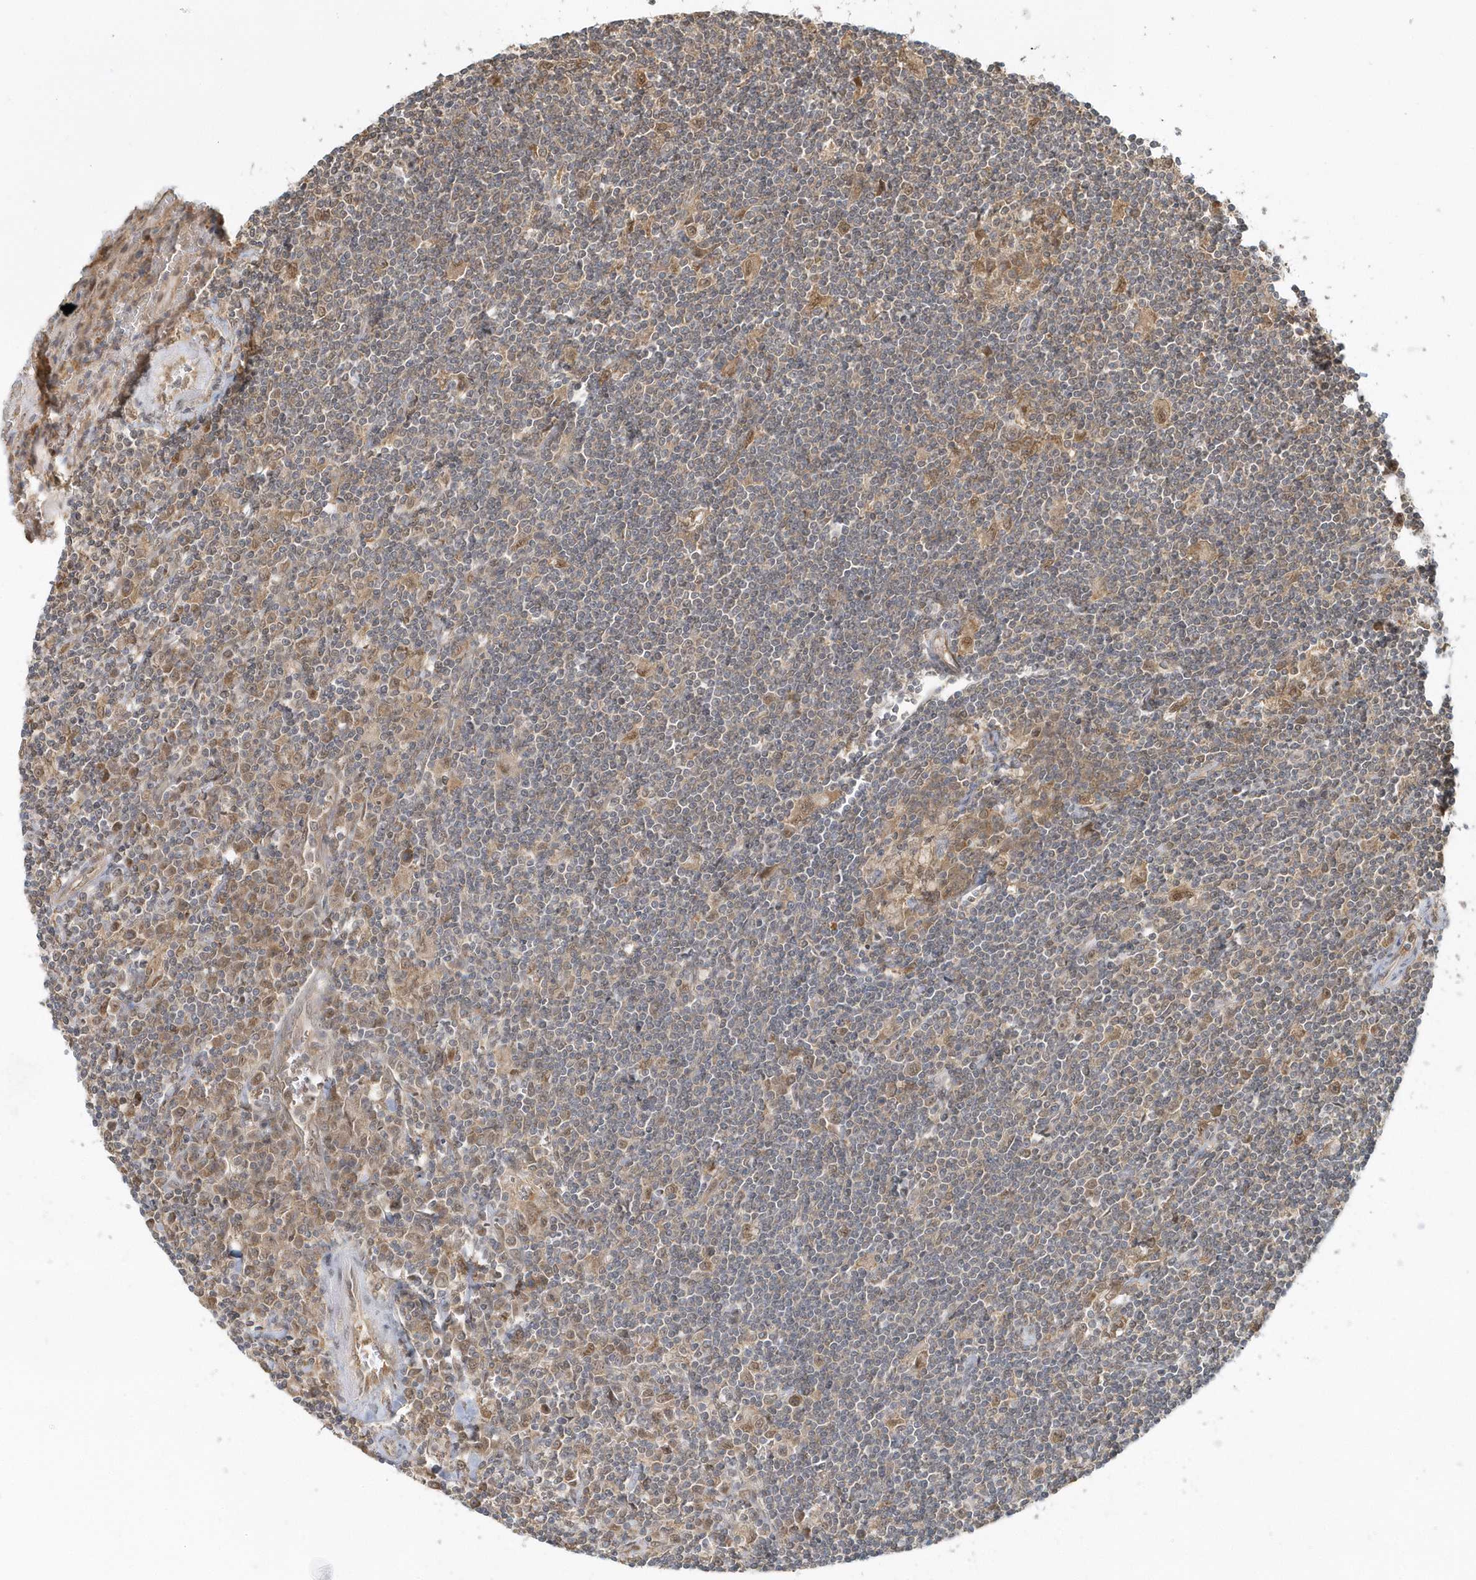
{"staining": {"intensity": "moderate", "quantity": "<25%", "location": "cytoplasmic/membranous,nuclear"}, "tissue": "lymphoma", "cell_type": "Tumor cells", "image_type": "cancer", "snomed": [{"axis": "morphology", "description": "Malignant lymphoma, non-Hodgkin's type, Low grade"}, {"axis": "topography", "description": "Spleen"}], "caption": "The image displays immunohistochemical staining of low-grade malignant lymphoma, non-Hodgkin's type. There is moderate cytoplasmic/membranous and nuclear staining is present in approximately <25% of tumor cells.", "gene": "PSMD6", "patient": {"sex": "male", "age": 76}}